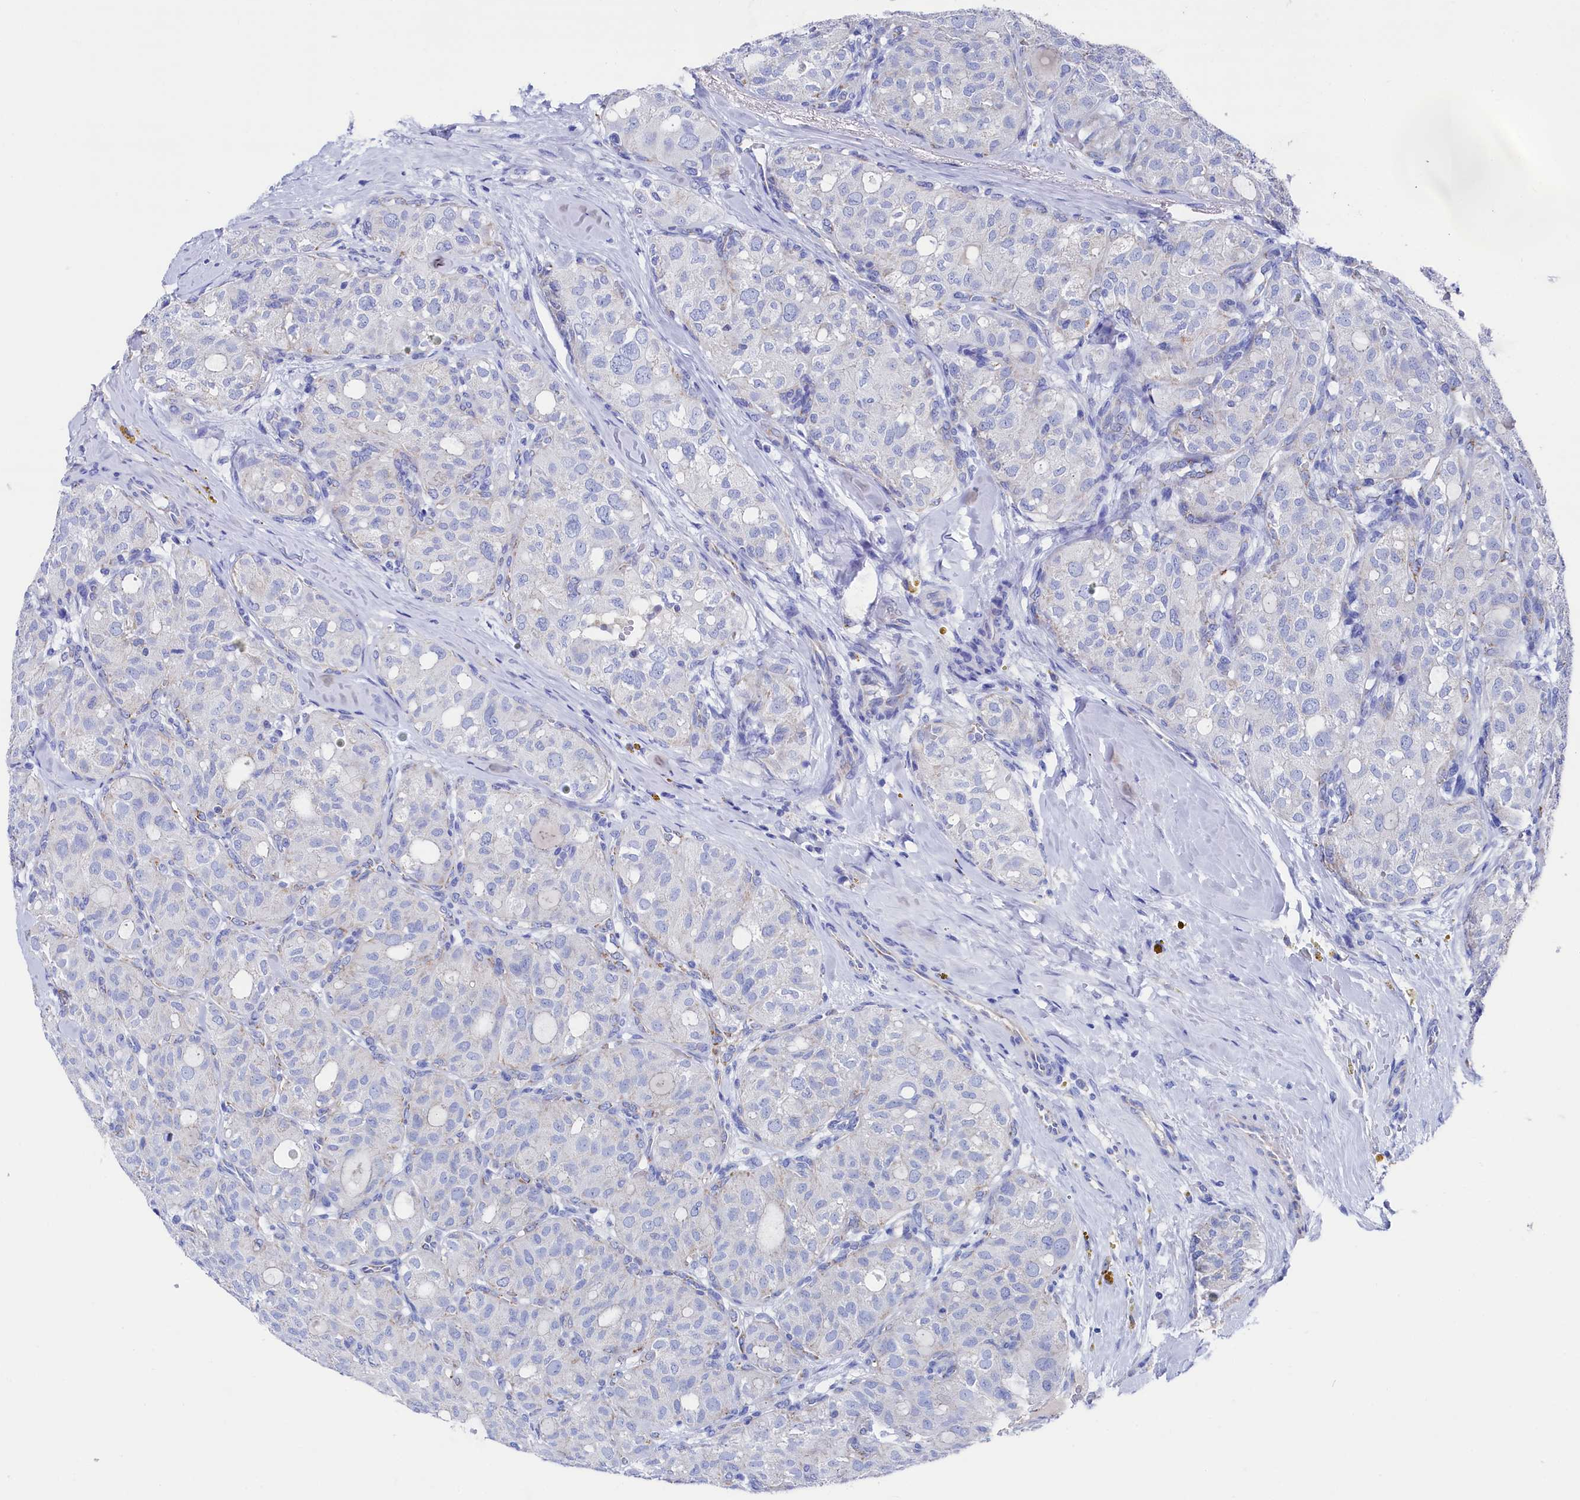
{"staining": {"intensity": "negative", "quantity": "none", "location": "none"}, "tissue": "thyroid cancer", "cell_type": "Tumor cells", "image_type": "cancer", "snomed": [{"axis": "morphology", "description": "Follicular adenoma carcinoma, NOS"}, {"axis": "topography", "description": "Thyroid gland"}], "caption": "Tumor cells are negative for protein expression in human follicular adenoma carcinoma (thyroid).", "gene": "MMAB", "patient": {"sex": "male", "age": 75}}